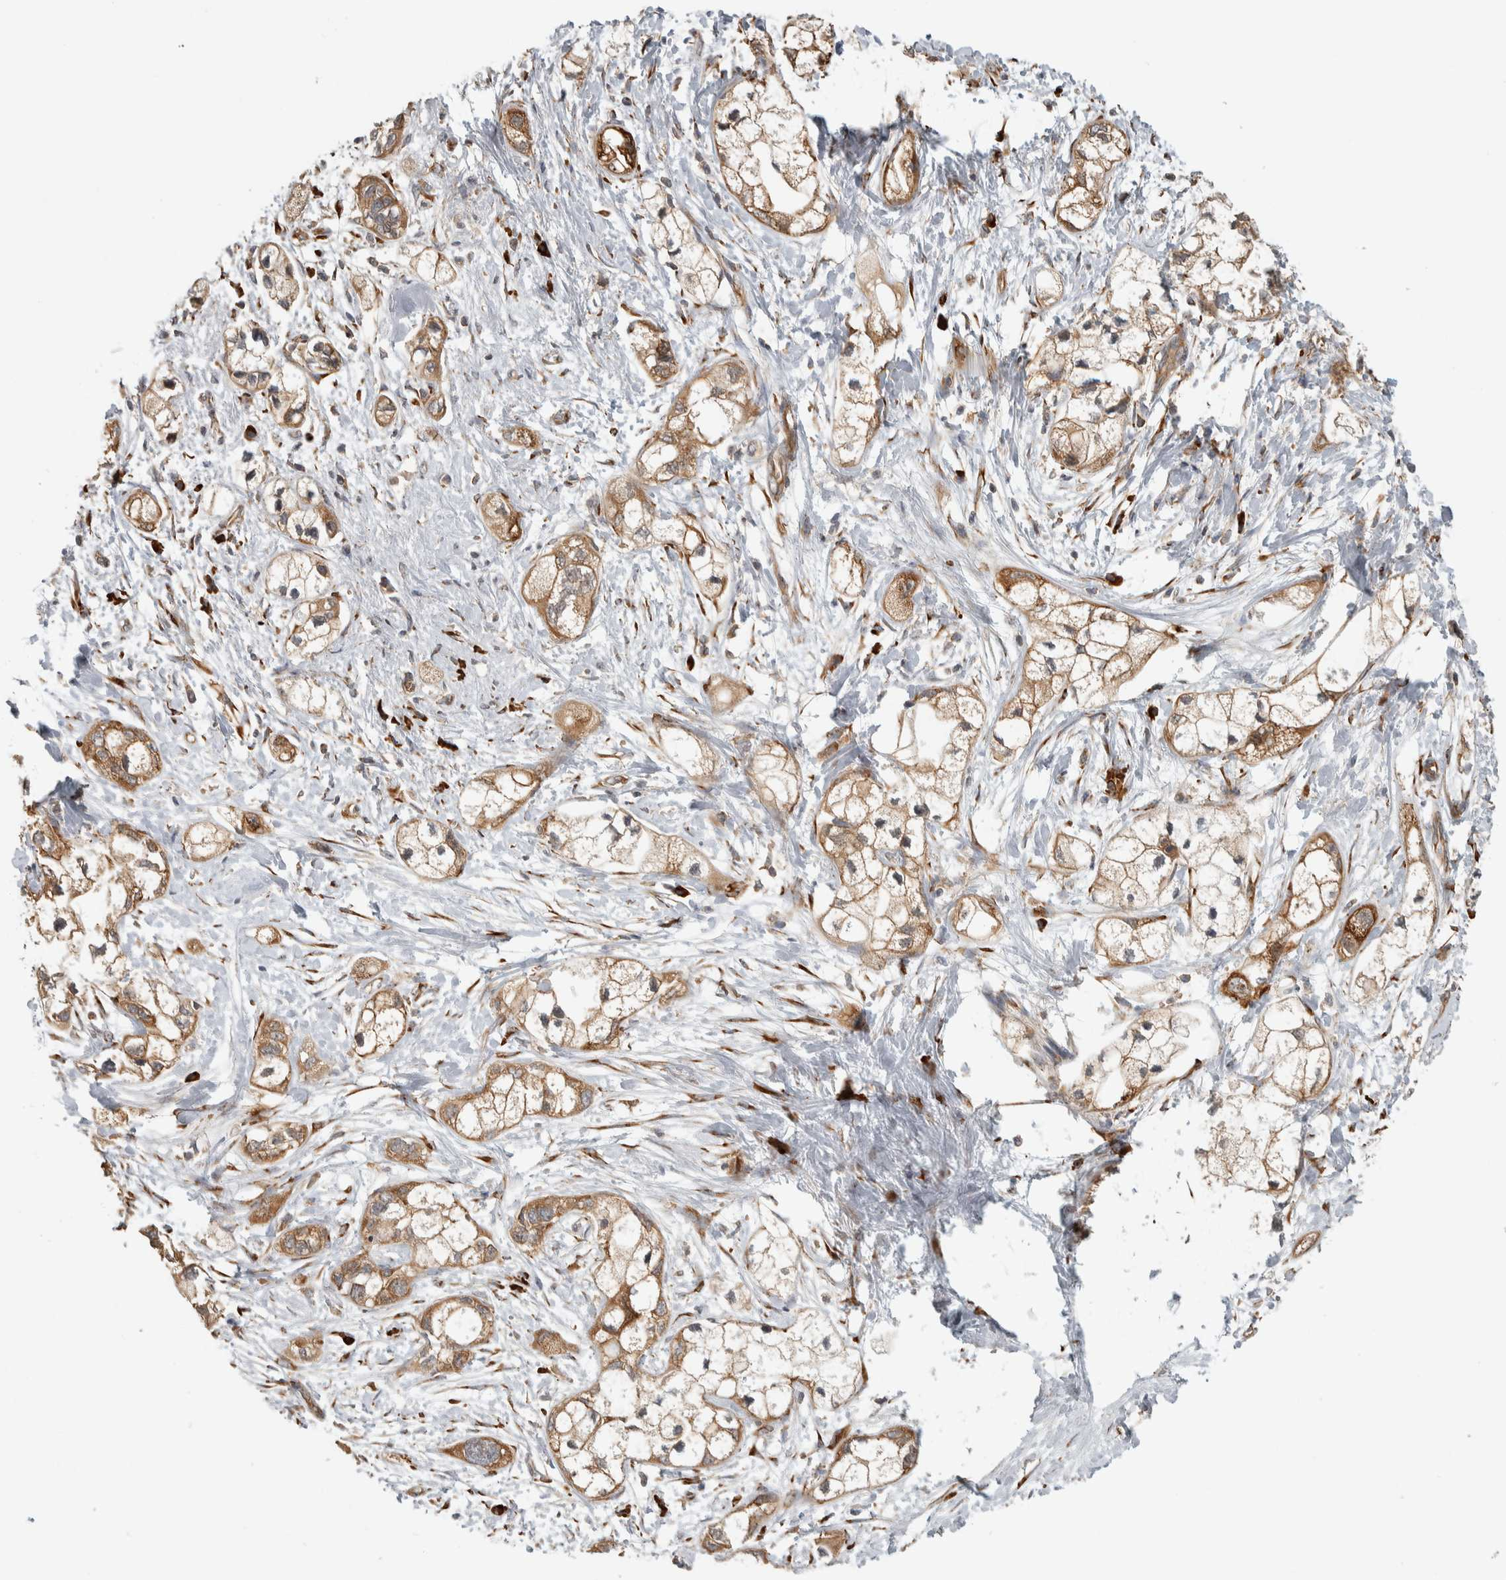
{"staining": {"intensity": "moderate", "quantity": ">75%", "location": "cytoplasmic/membranous"}, "tissue": "pancreatic cancer", "cell_type": "Tumor cells", "image_type": "cancer", "snomed": [{"axis": "morphology", "description": "Adenocarcinoma, NOS"}, {"axis": "topography", "description": "Pancreas"}], "caption": "The micrograph demonstrates immunohistochemical staining of pancreatic cancer. There is moderate cytoplasmic/membranous expression is present in about >75% of tumor cells. (Brightfield microscopy of DAB IHC at high magnification).", "gene": "EIF3H", "patient": {"sex": "male", "age": 74}}